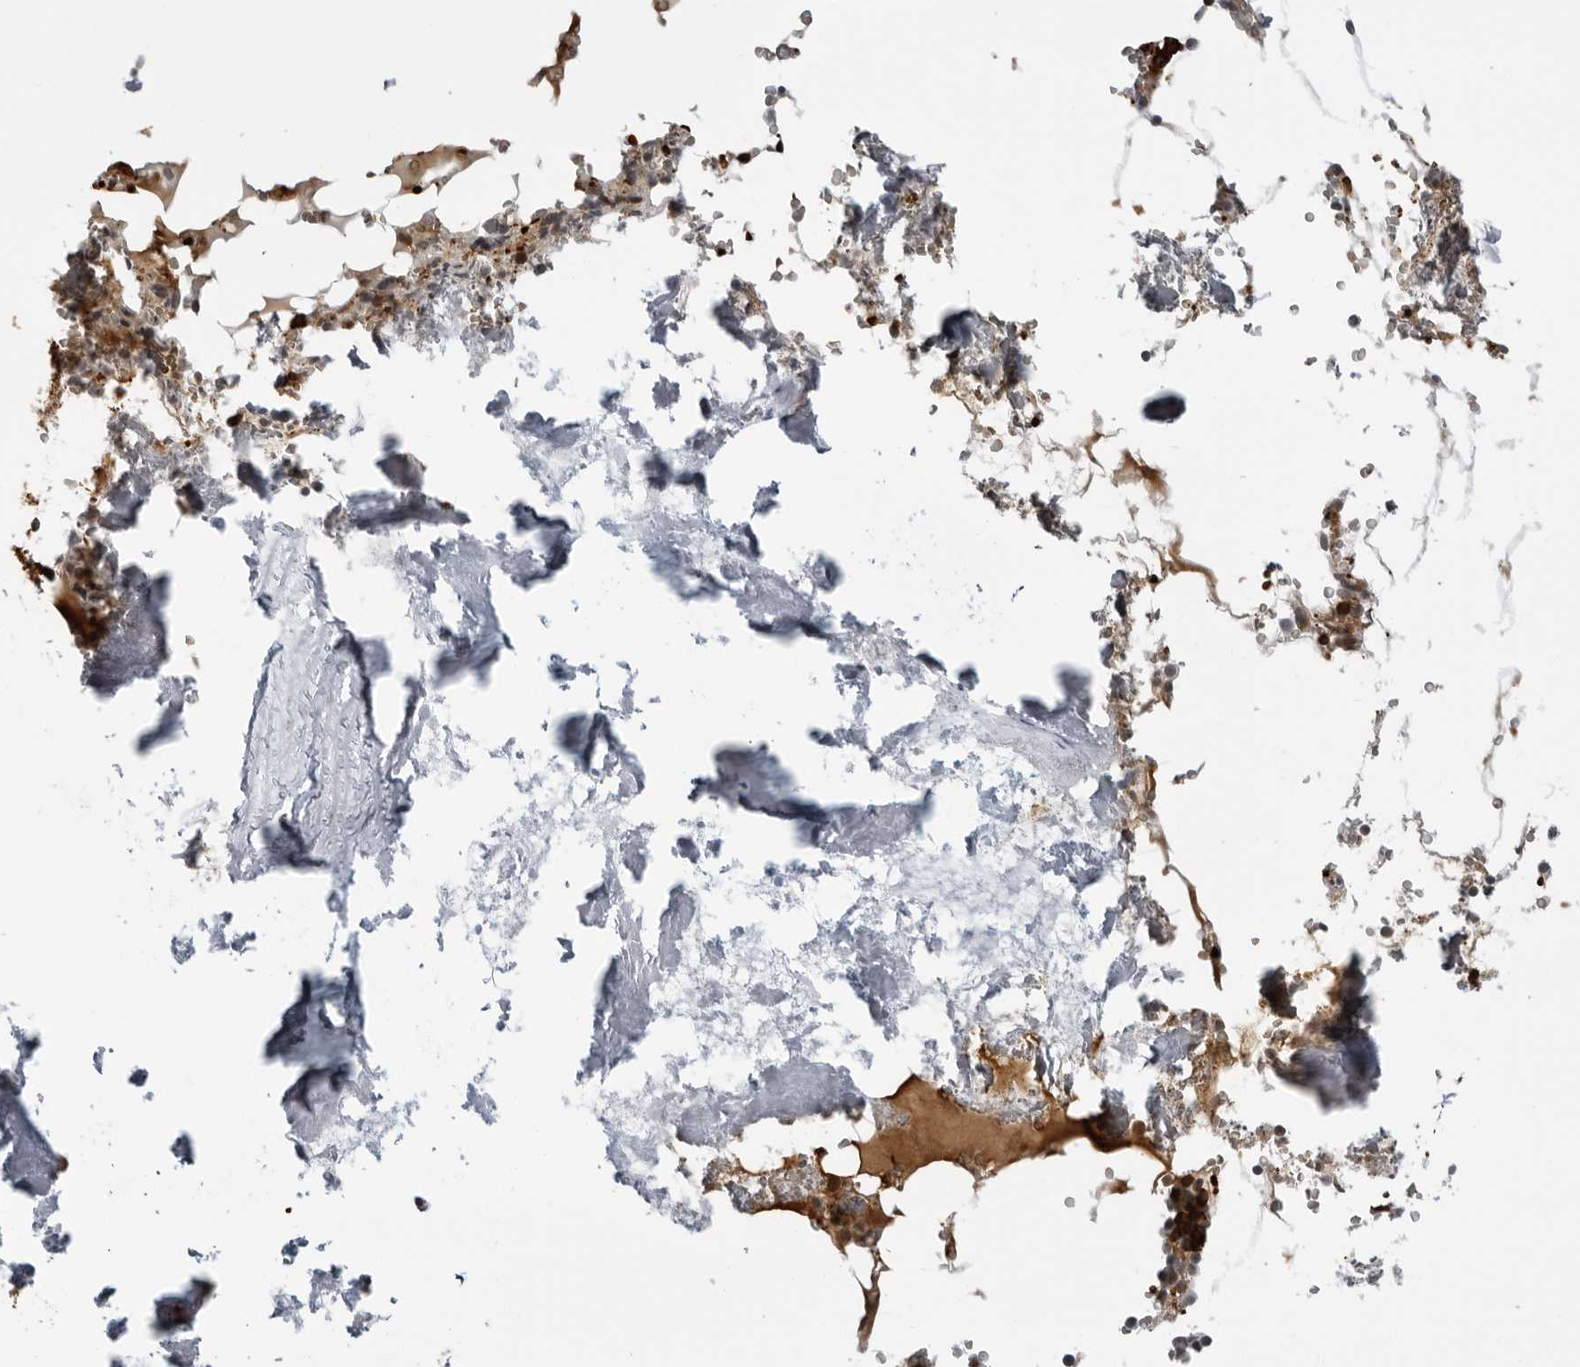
{"staining": {"intensity": "moderate", "quantity": "25%-75%", "location": "cytoplasmic/membranous"}, "tissue": "bone marrow", "cell_type": "Hematopoietic cells", "image_type": "normal", "snomed": [{"axis": "morphology", "description": "Normal tissue, NOS"}, {"axis": "topography", "description": "Bone marrow"}], "caption": "Immunohistochemical staining of unremarkable bone marrow displays moderate cytoplasmic/membranous protein expression in approximately 25%-75% of hematopoietic cells.", "gene": "THOP1", "patient": {"sex": "male", "age": 70}}